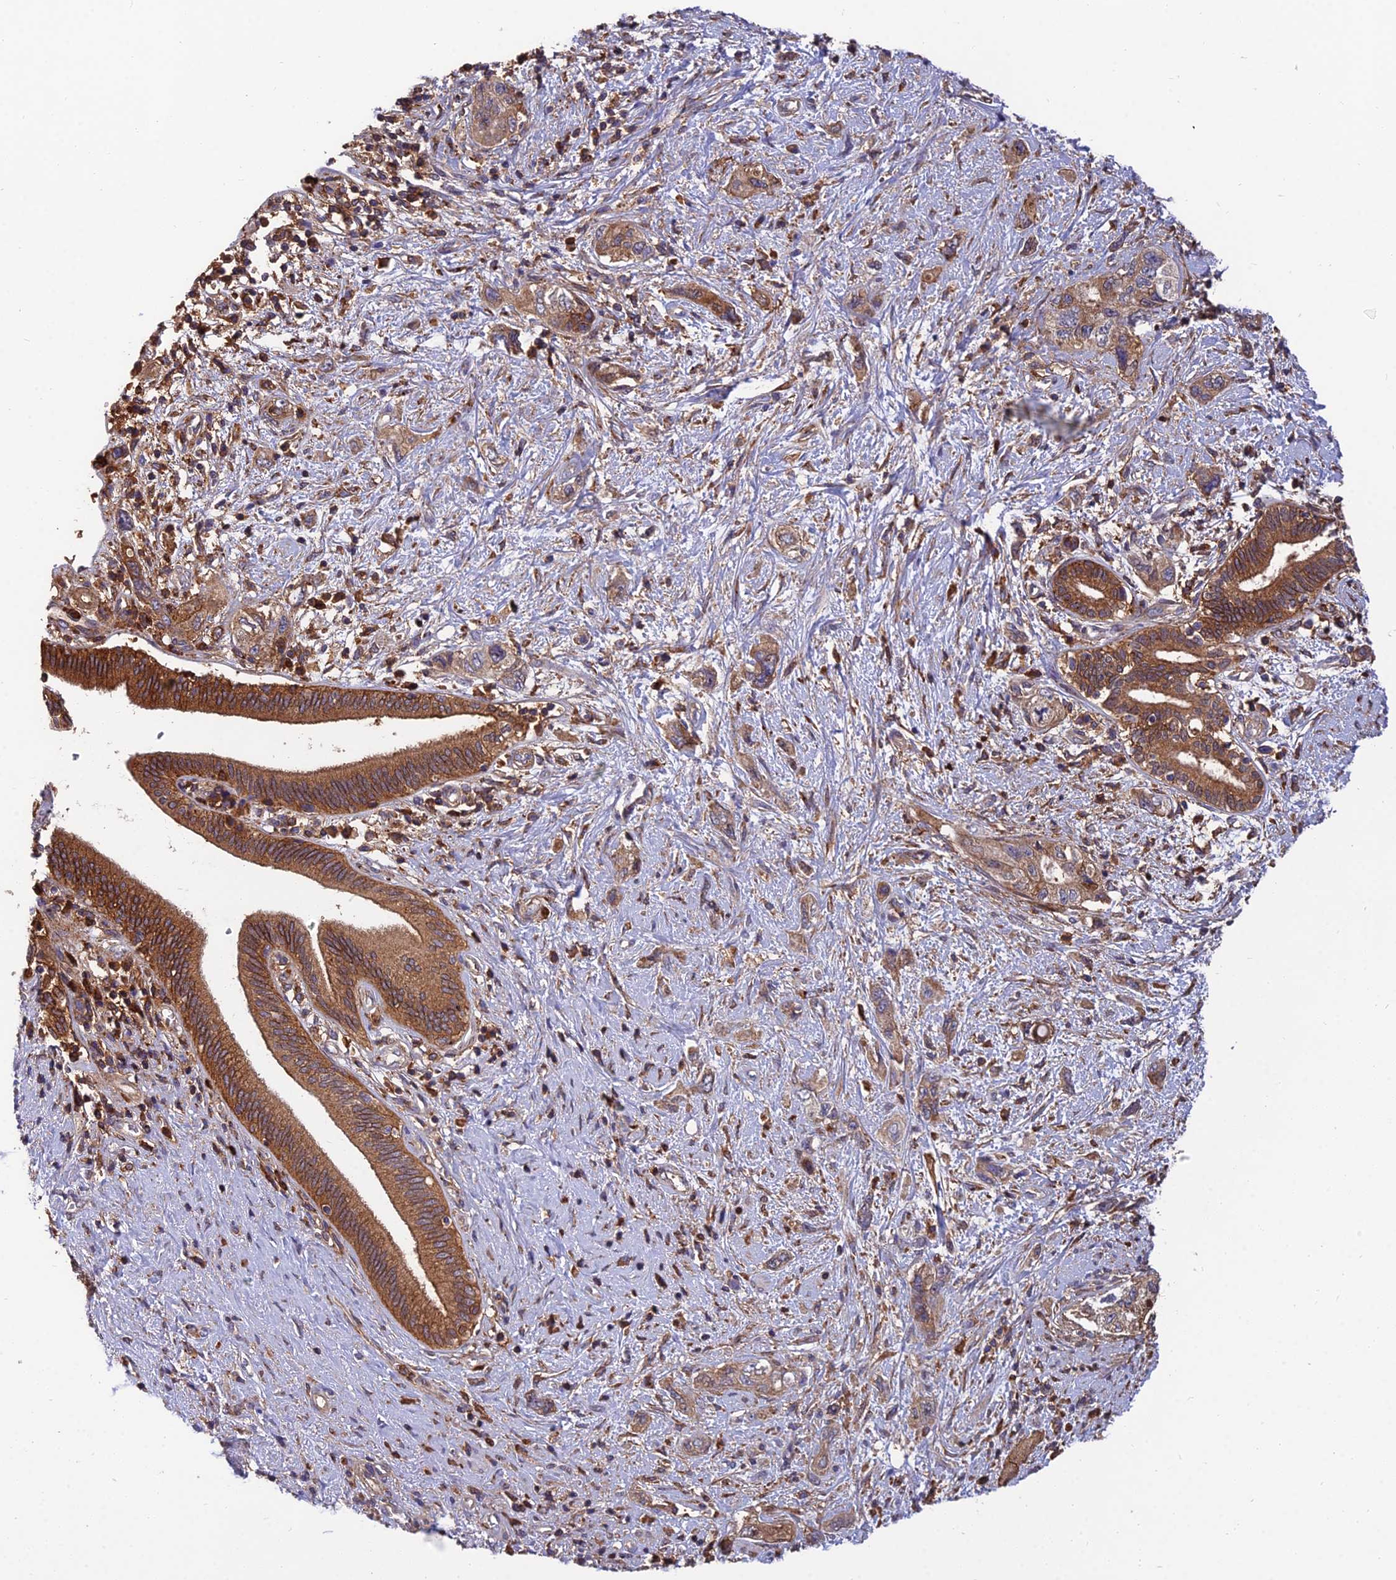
{"staining": {"intensity": "strong", "quantity": ">75%", "location": "cytoplasmic/membranous"}, "tissue": "pancreatic cancer", "cell_type": "Tumor cells", "image_type": "cancer", "snomed": [{"axis": "morphology", "description": "Adenocarcinoma, NOS"}, {"axis": "topography", "description": "Pancreas"}], "caption": "Pancreatic adenocarcinoma stained for a protein reveals strong cytoplasmic/membranous positivity in tumor cells.", "gene": "UMAD1", "patient": {"sex": "female", "age": 73}}